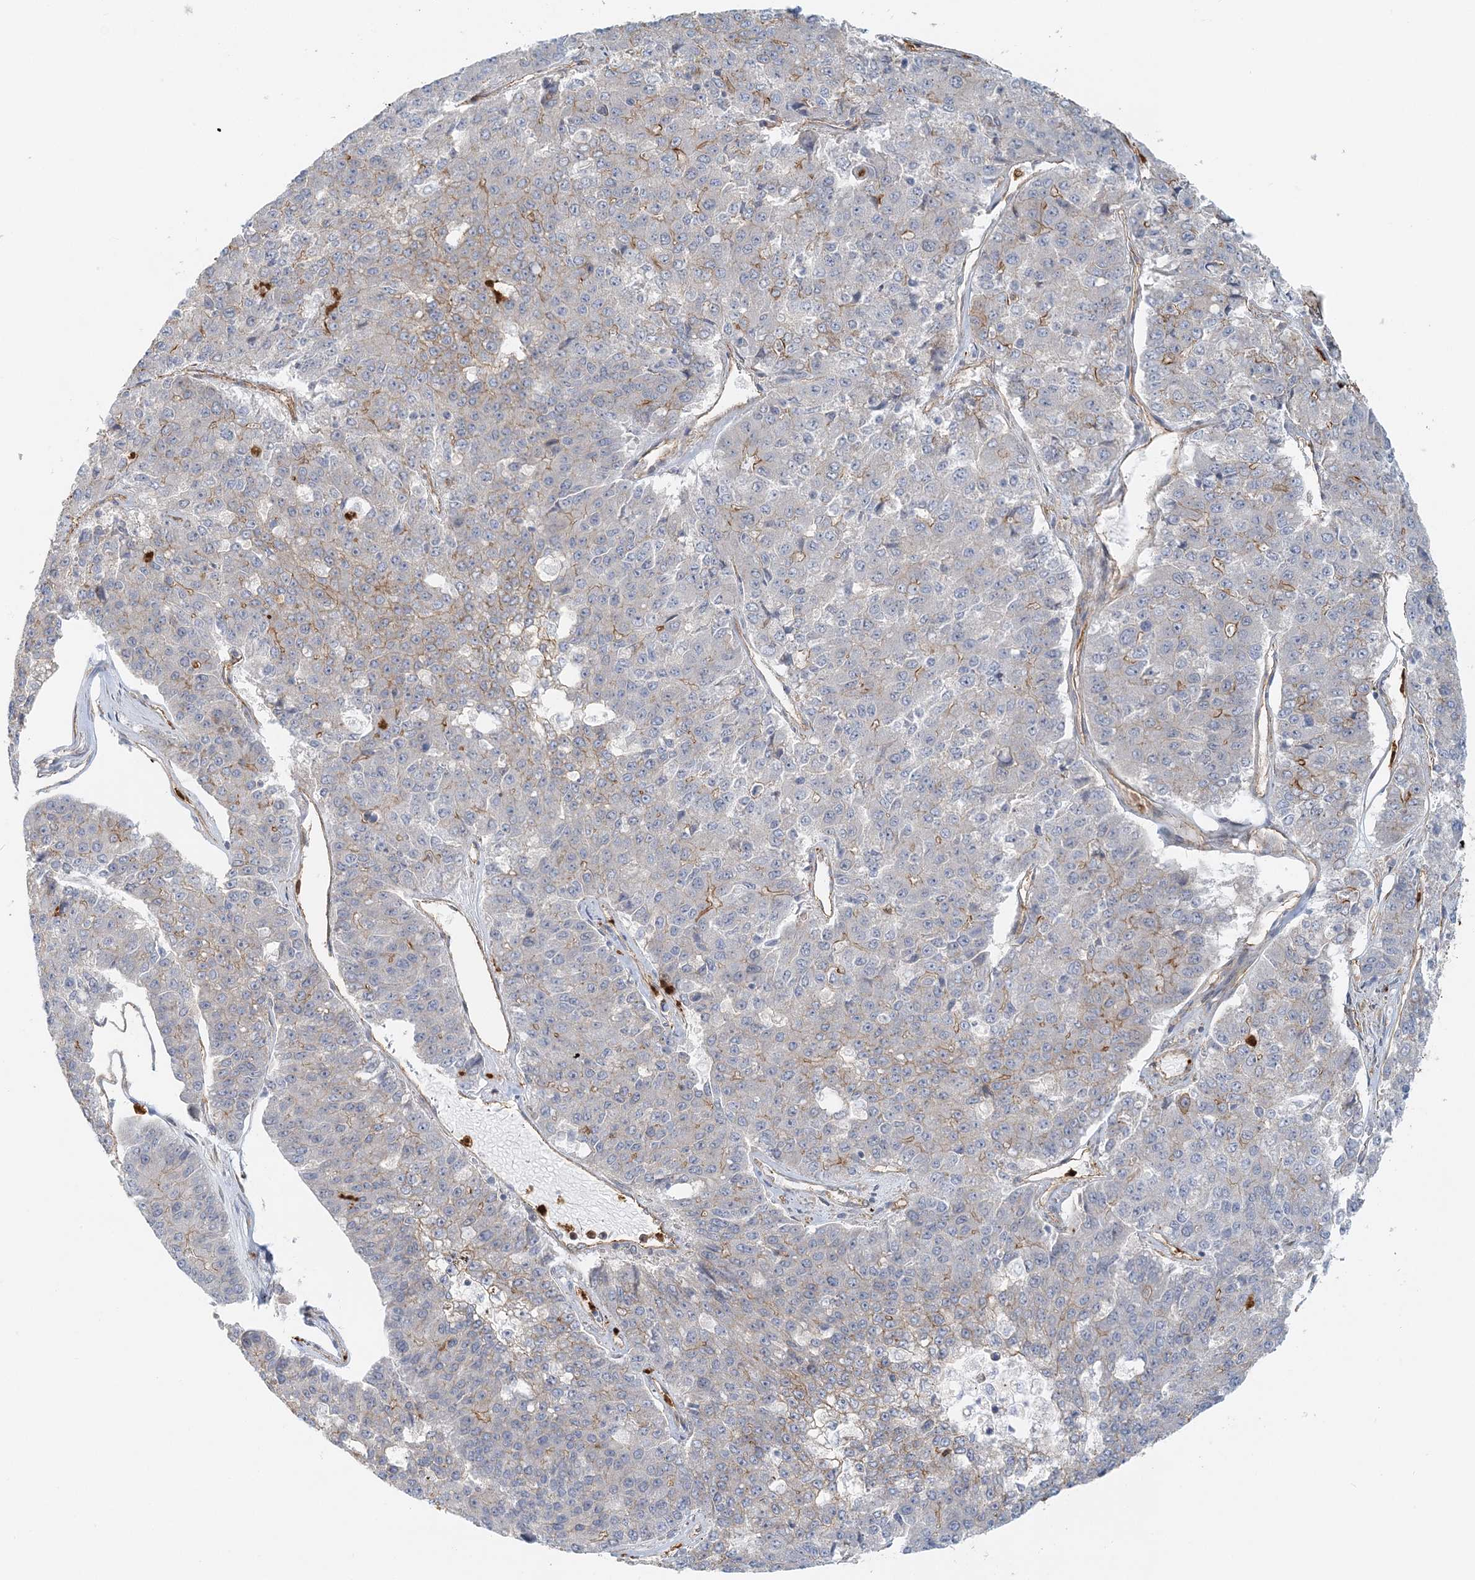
{"staining": {"intensity": "weak", "quantity": "<25%", "location": "cytoplasmic/membranous"}, "tissue": "pancreatic cancer", "cell_type": "Tumor cells", "image_type": "cancer", "snomed": [{"axis": "morphology", "description": "Adenocarcinoma, NOS"}, {"axis": "topography", "description": "Pancreas"}], "caption": "A photomicrograph of adenocarcinoma (pancreatic) stained for a protein exhibits no brown staining in tumor cells.", "gene": "DNAH1", "patient": {"sex": "male", "age": 50}}